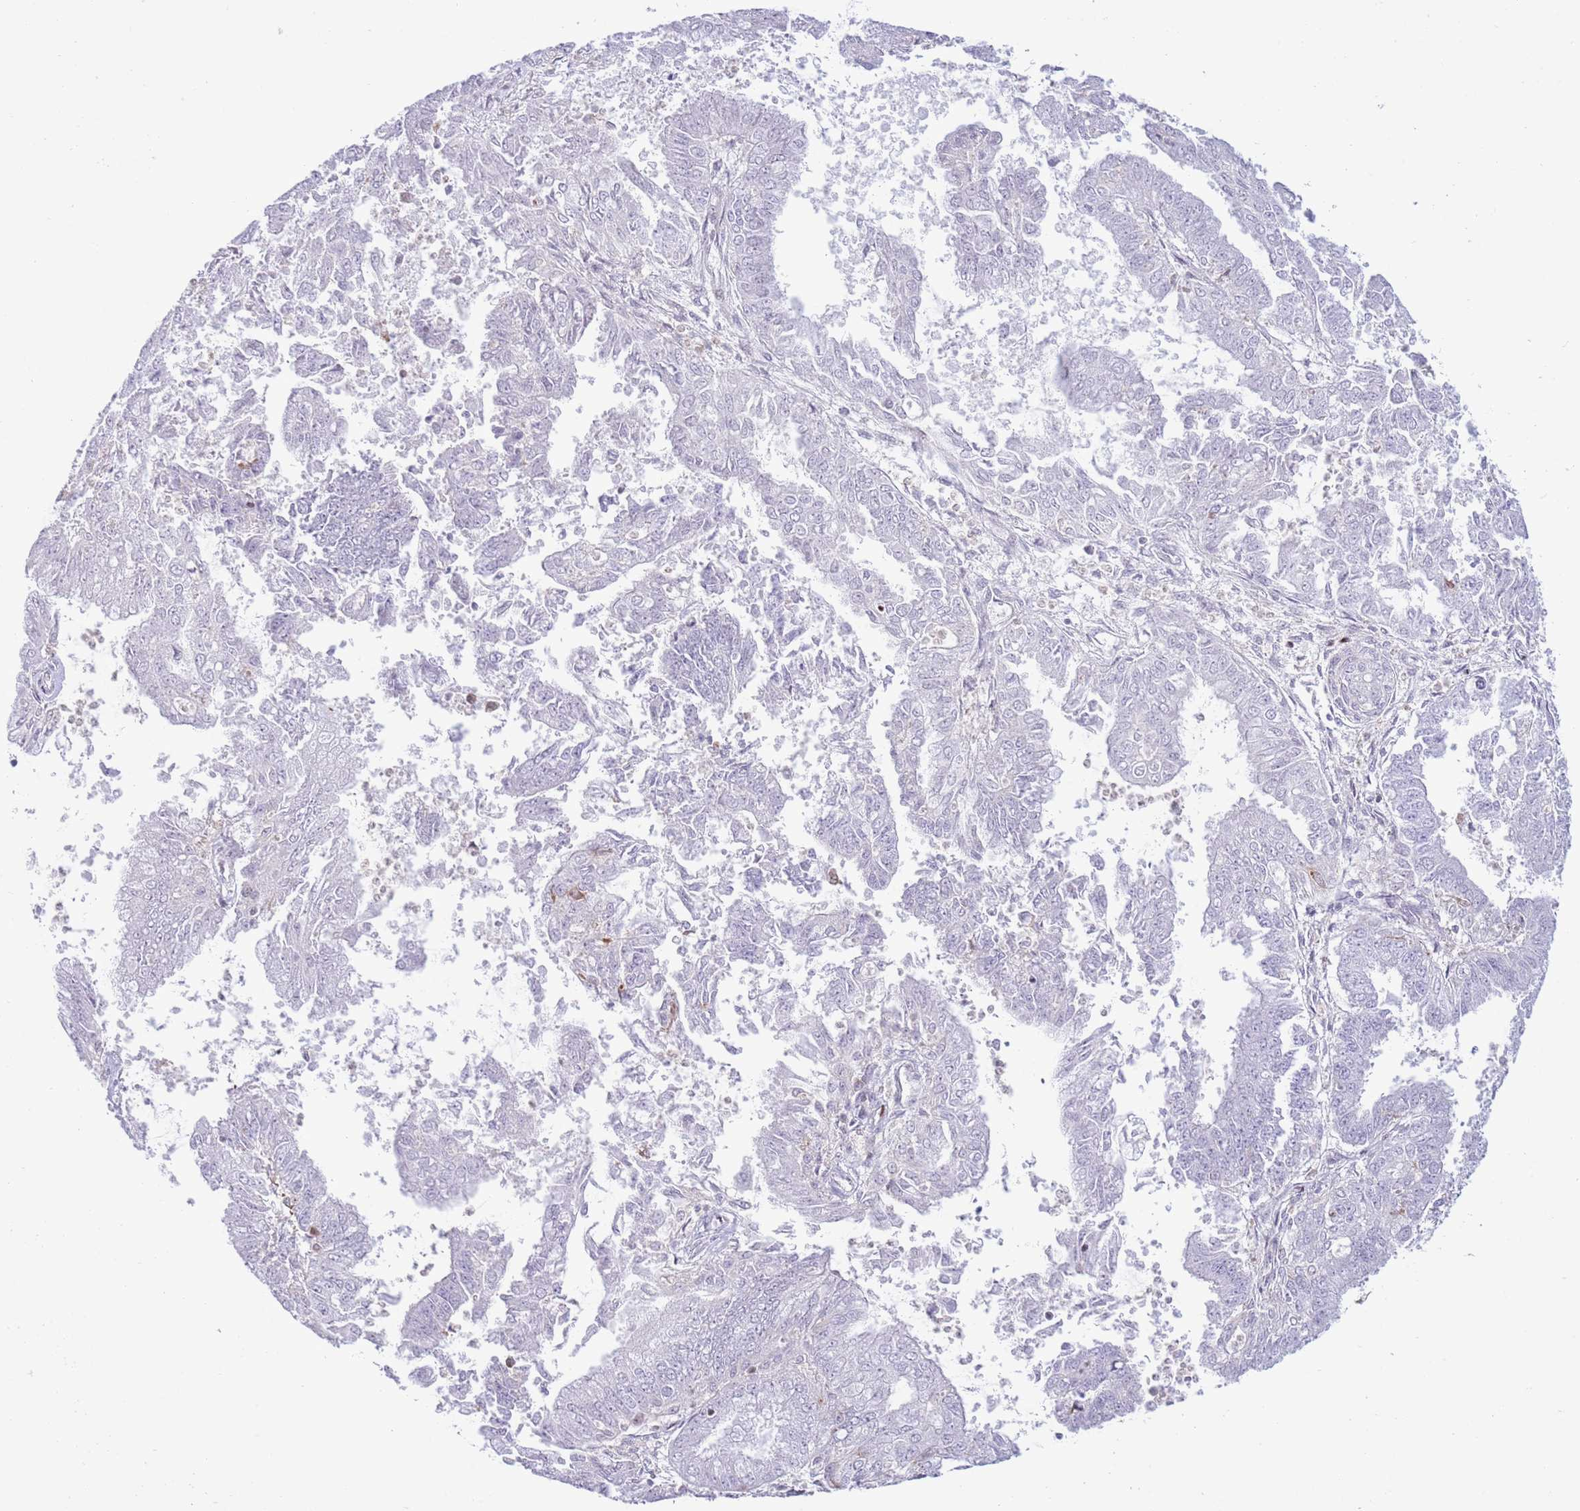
{"staining": {"intensity": "negative", "quantity": "none", "location": "none"}, "tissue": "endometrial cancer", "cell_type": "Tumor cells", "image_type": "cancer", "snomed": [{"axis": "morphology", "description": "Adenocarcinoma, NOS"}, {"axis": "topography", "description": "Endometrium"}], "caption": "Immunohistochemistry photomicrograph of neoplastic tissue: endometrial cancer (adenocarcinoma) stained with DAB reveals no significant protein expression in tumor cells.", "gene": "ANO8", "patient": {"sex": "female", "age": 73}}